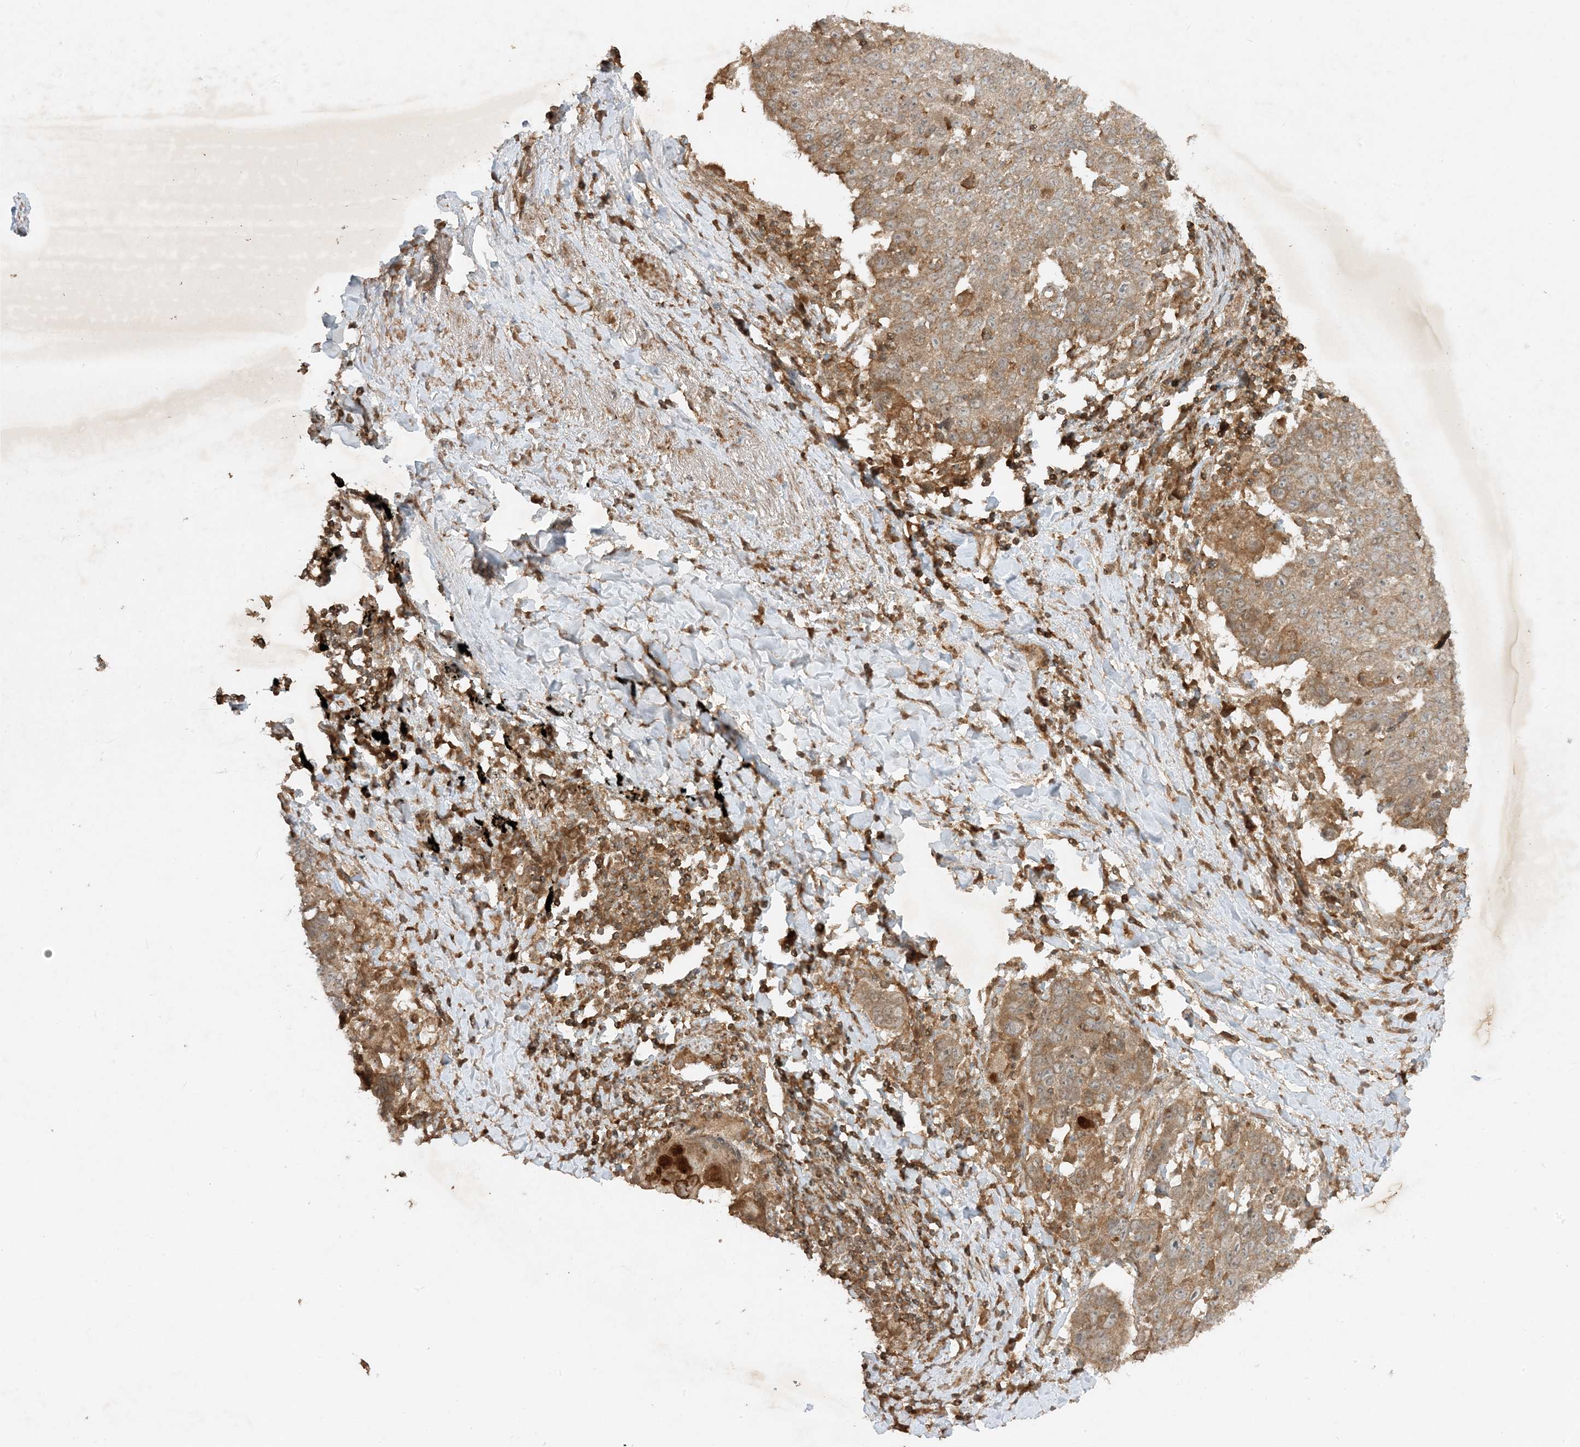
{"staining": {"intensity": "weak", "quantity": ">75%", "location": "cytoplasmic/membranous"}, "tissue": "lung cancer", "cell_type": "Tumor cells", "image_type": "cancer", "snomed": [{"axis": "morphology", "description": "Squamous cell carcinoma, NOS"}, {"axis": "topography", "description": "Lung"}], "caption": "Brown immunohistochemical staining in squamous cell carcinoma (lung) shows weak cytoplasmic/membranous expression in approximately >75% of tumor cells. (DAB IHC with brightfield microscopy, high magnification).", "gene": "XRN1", "patient": {"sex": "male", "age": 66}}